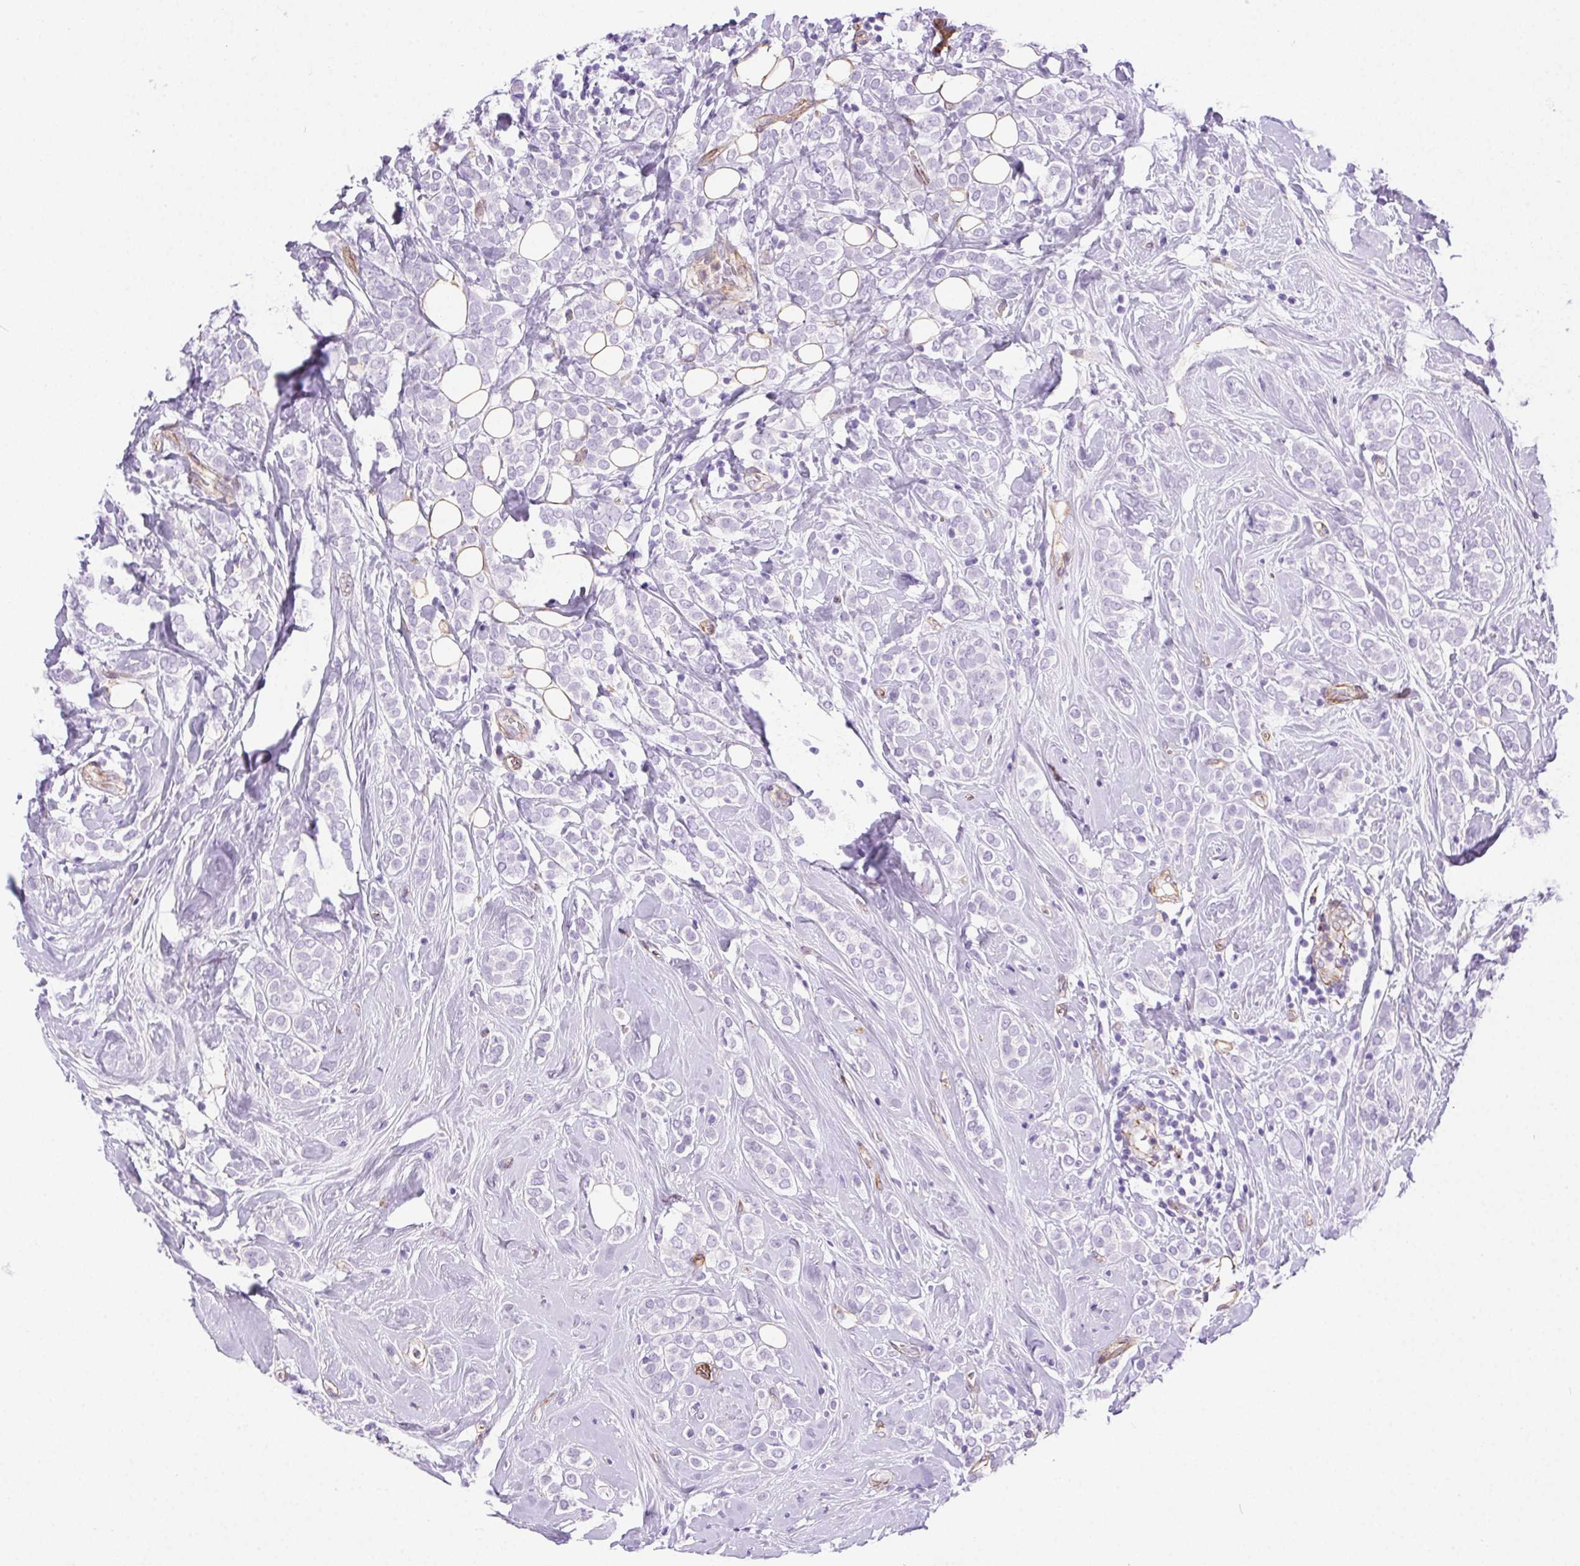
{"staining": {"intensity": "negative", "quantity": "none", "location": "none"}, "tissue": "breast cancer", "cell_type": "Tumor cells", "image_type": "cancer", "snomed": [{"axis": "morphology", "description": "Lobular carcinoma"}, {"axis": "topography", "description": "Breast"}], "caption": "Immunohistochemical staining of breast cancer (lobular carcinoma) displays no significant positivity in tumor cells. Brightfield microscopy of immunohistochemistry stained with DAB (brown) and hematoxylin (blue), captured at high magnification.", "gene": "SHCBP1L", "patient": {"sex": "female", "age": 49}}